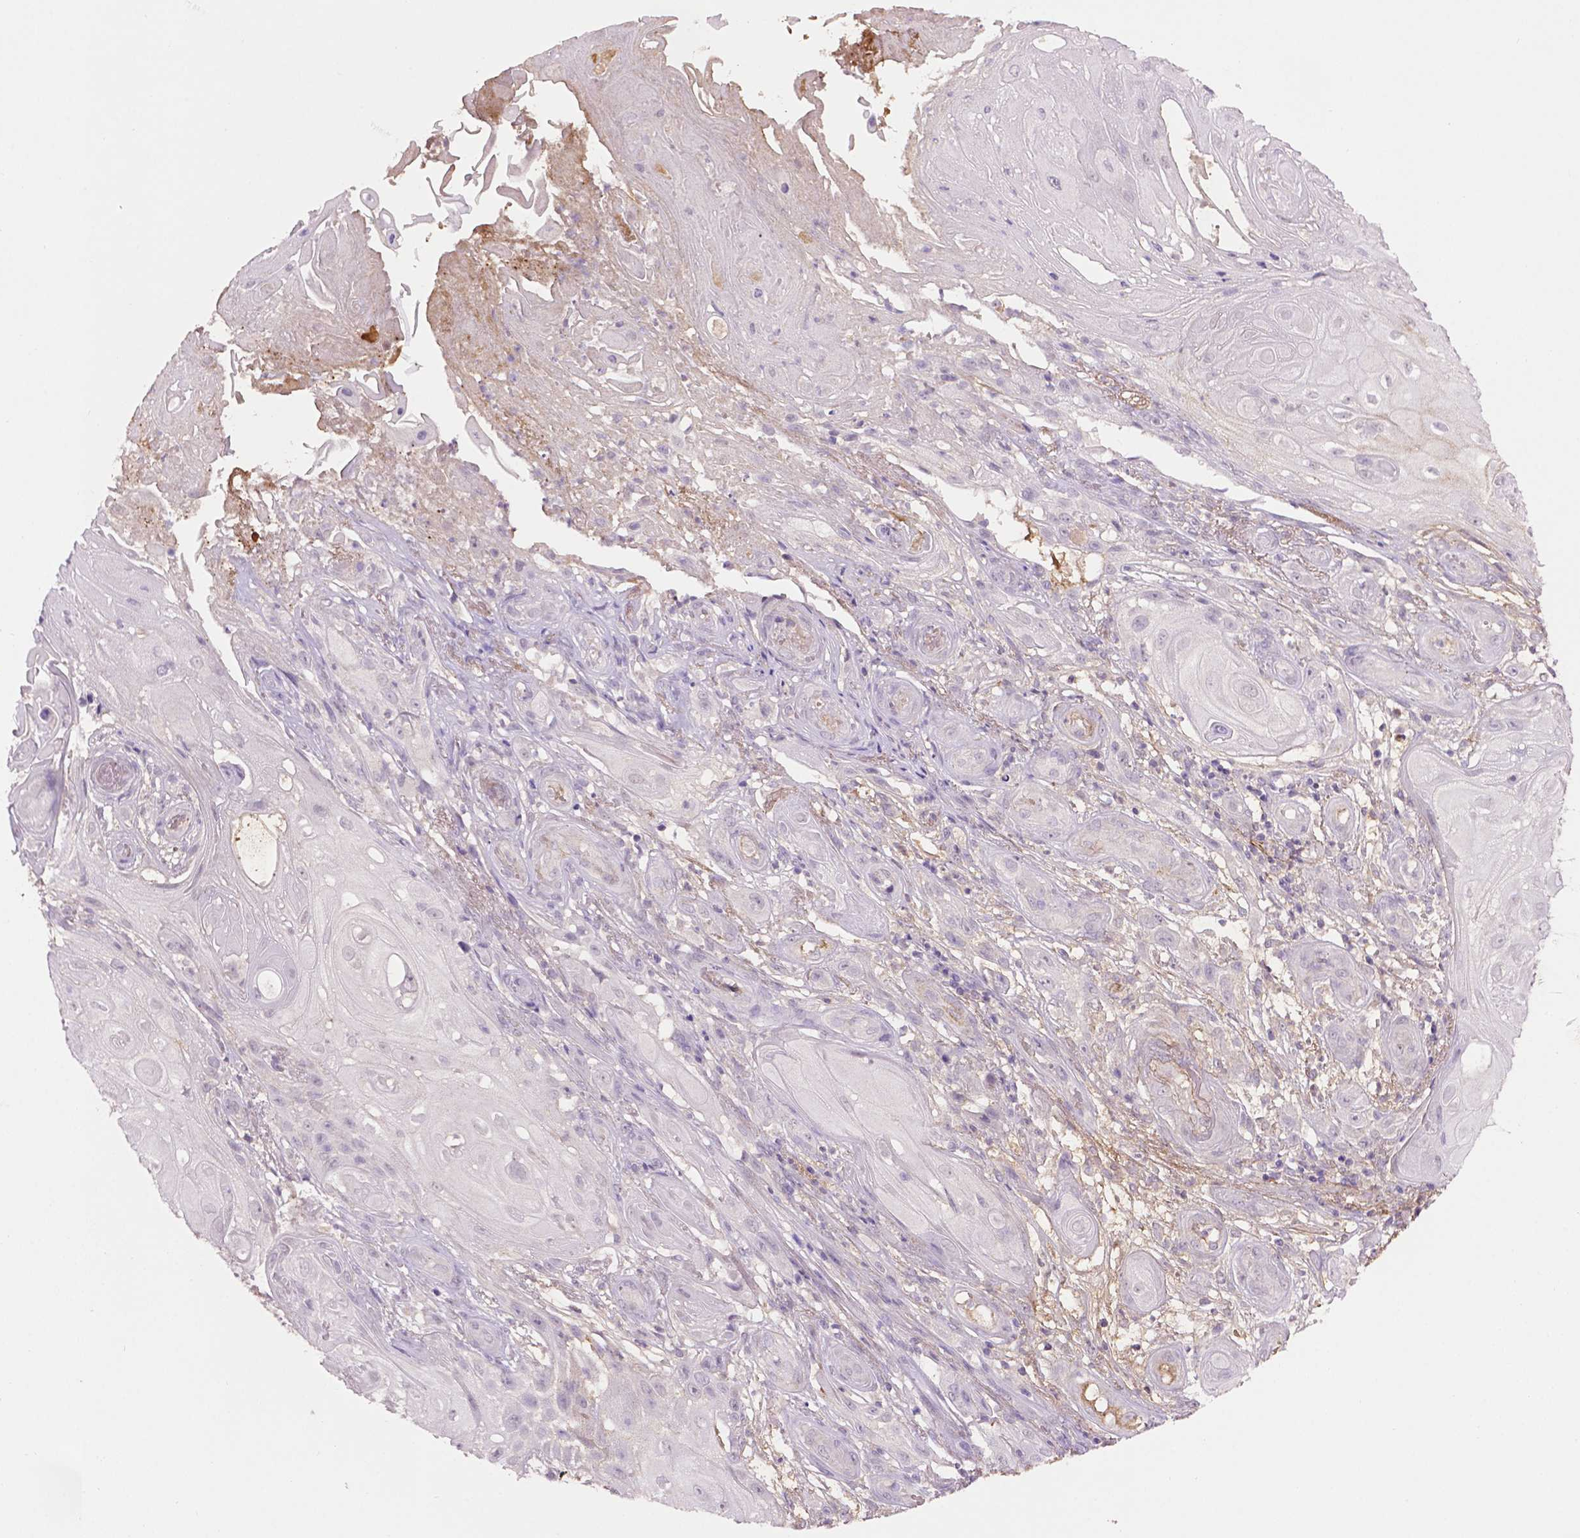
{"staining": {"intensity": "negative", "quantity": "none", "location": "none"}, "tissue": "skin cancer", "cell_type": "Tumor cells", "image_type": "cancer", "snomed": [{"axis": "morphology", "description": "Squamous cell carcinoma, NOS"}, {"axis": "topography", "description": "Skin"}], "caption": "A photomicrograph of skin cancer (squamous cell carcinoma) stained for a protein exhibits no brown staining in tumor cells.", "gene": "FBLN1", "patient": {"sex": "male", "age": 62}}